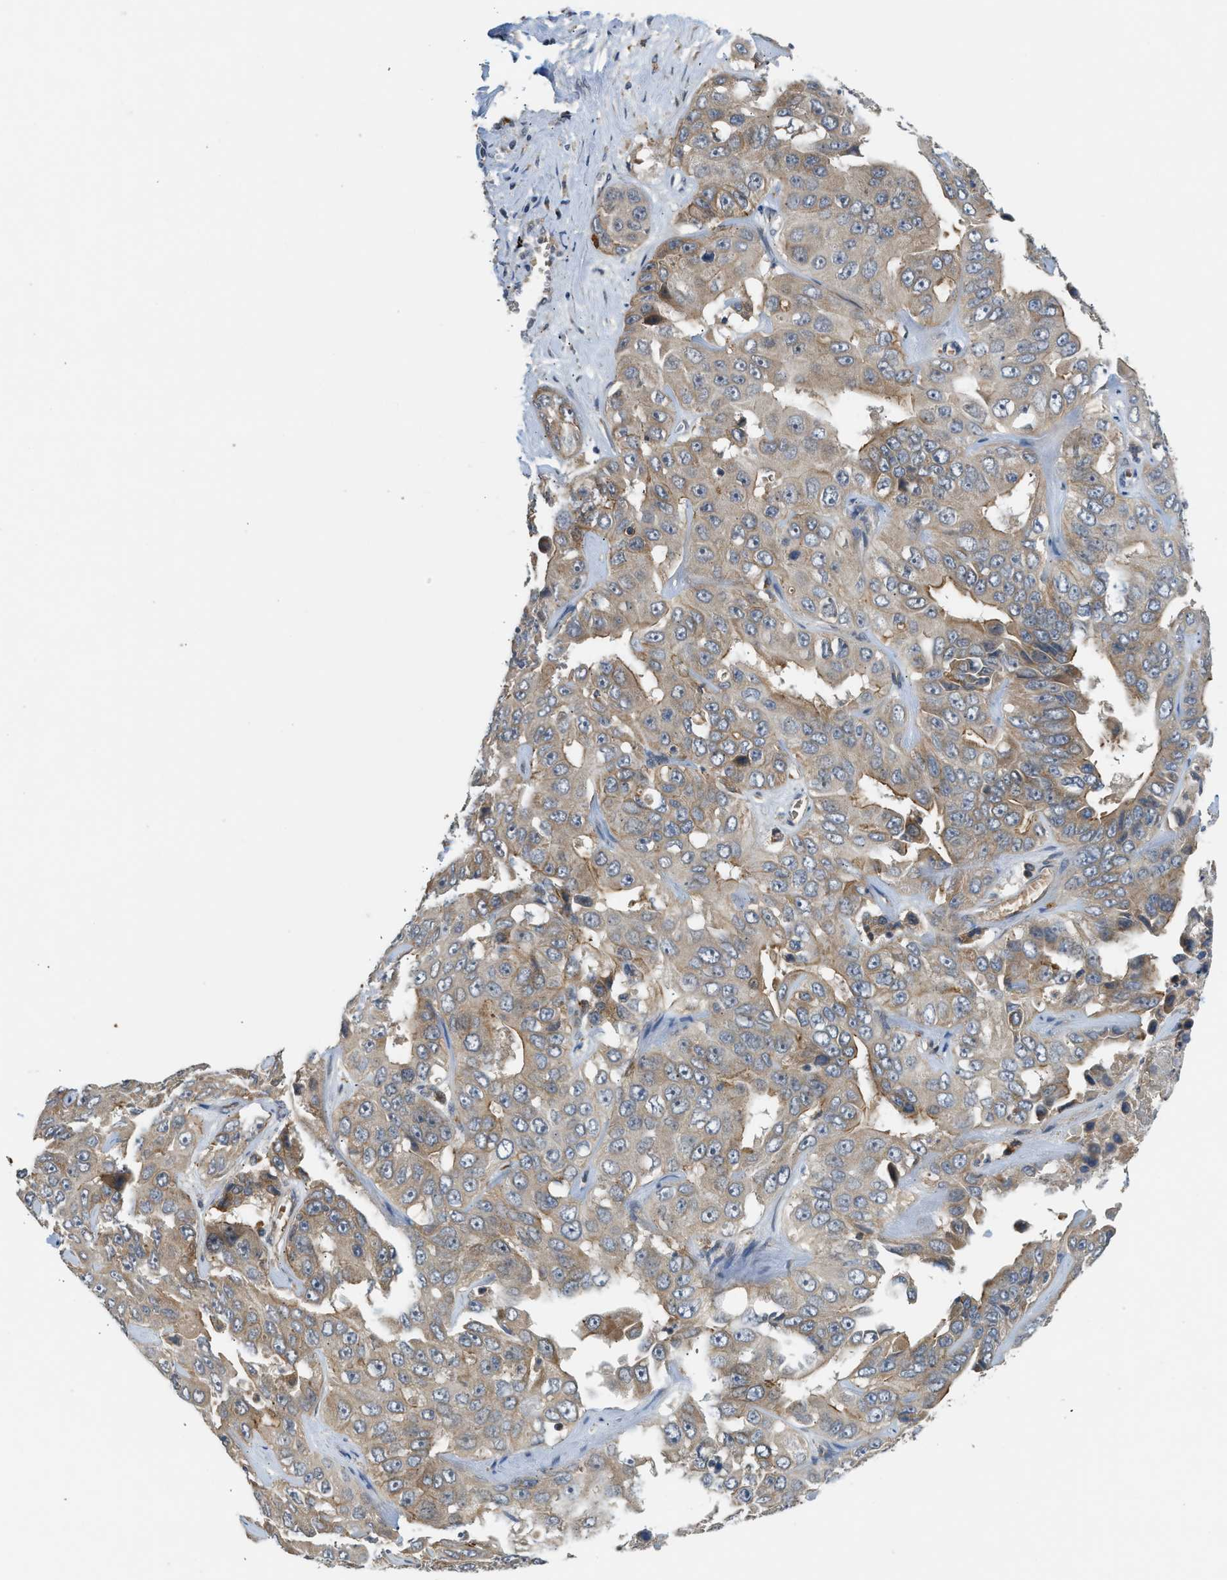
{"staining": {"intensity": "moderate", "quantity": "<25%", "location": "cytoplasmic/membranous"}, "tissue": "liver cancer", "cell_type": "Tumor cells", "image_type": "cancer", "snomed": [{"axis": "morphology", "description": "Cholangiocarcinoma"}, {"axis": "topography", "description": "Liver"}], "caption": "Moderate cytoplasmic/membranous expression for a protein is seen in about <25% of tumor cells of liver cholangiocarcinoma using immunohistochemistry (IHC).", "gene": "ADCY8", "patient": {"sex": "female", "age": 52}}